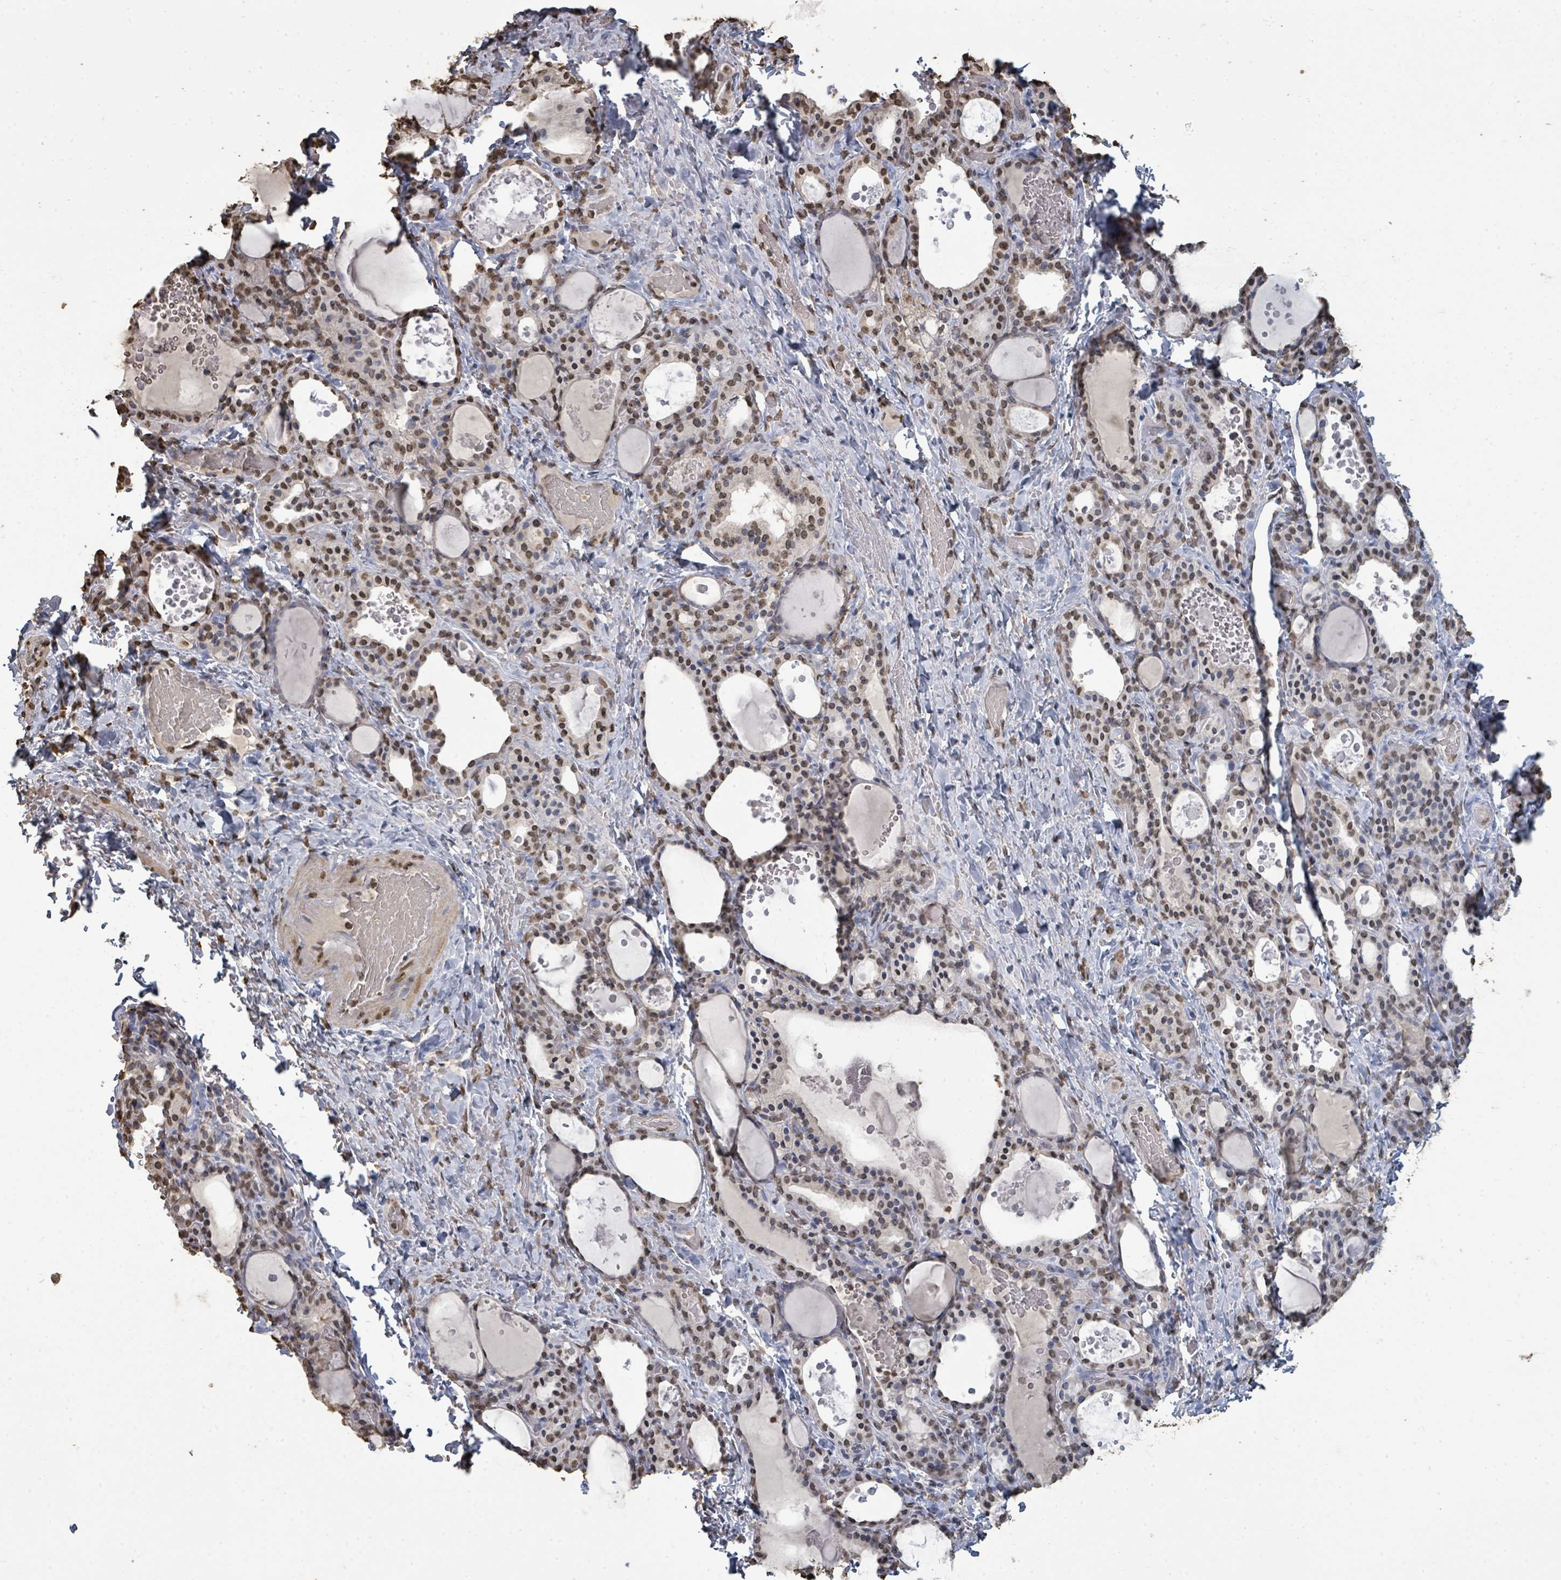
{"staining": {"intensity": "moderate", "quantity": ">75%", "location": "nuclear"}, "tissue": "thyroid gland", "cell_type": "Glandular cells", "image_type": "normal", "snomed": [{"axis": "morphology", "description": "Normal tissue, NOS"}, {"axis": "topography", "description": "Thyroid gland"}], "caption": "A high-resolution image shows immunohistochemistry staining of unremarkable thyroid gland, which reveals moderate nuclear positivity in approximately >75% of glandular cells. (DAB (3,3'-diaminobenzidine) = brown stain, brightfield microscopy at high magnification).", "gene": "MRPS12", "patient": {"sex": "female", "age": 46}}